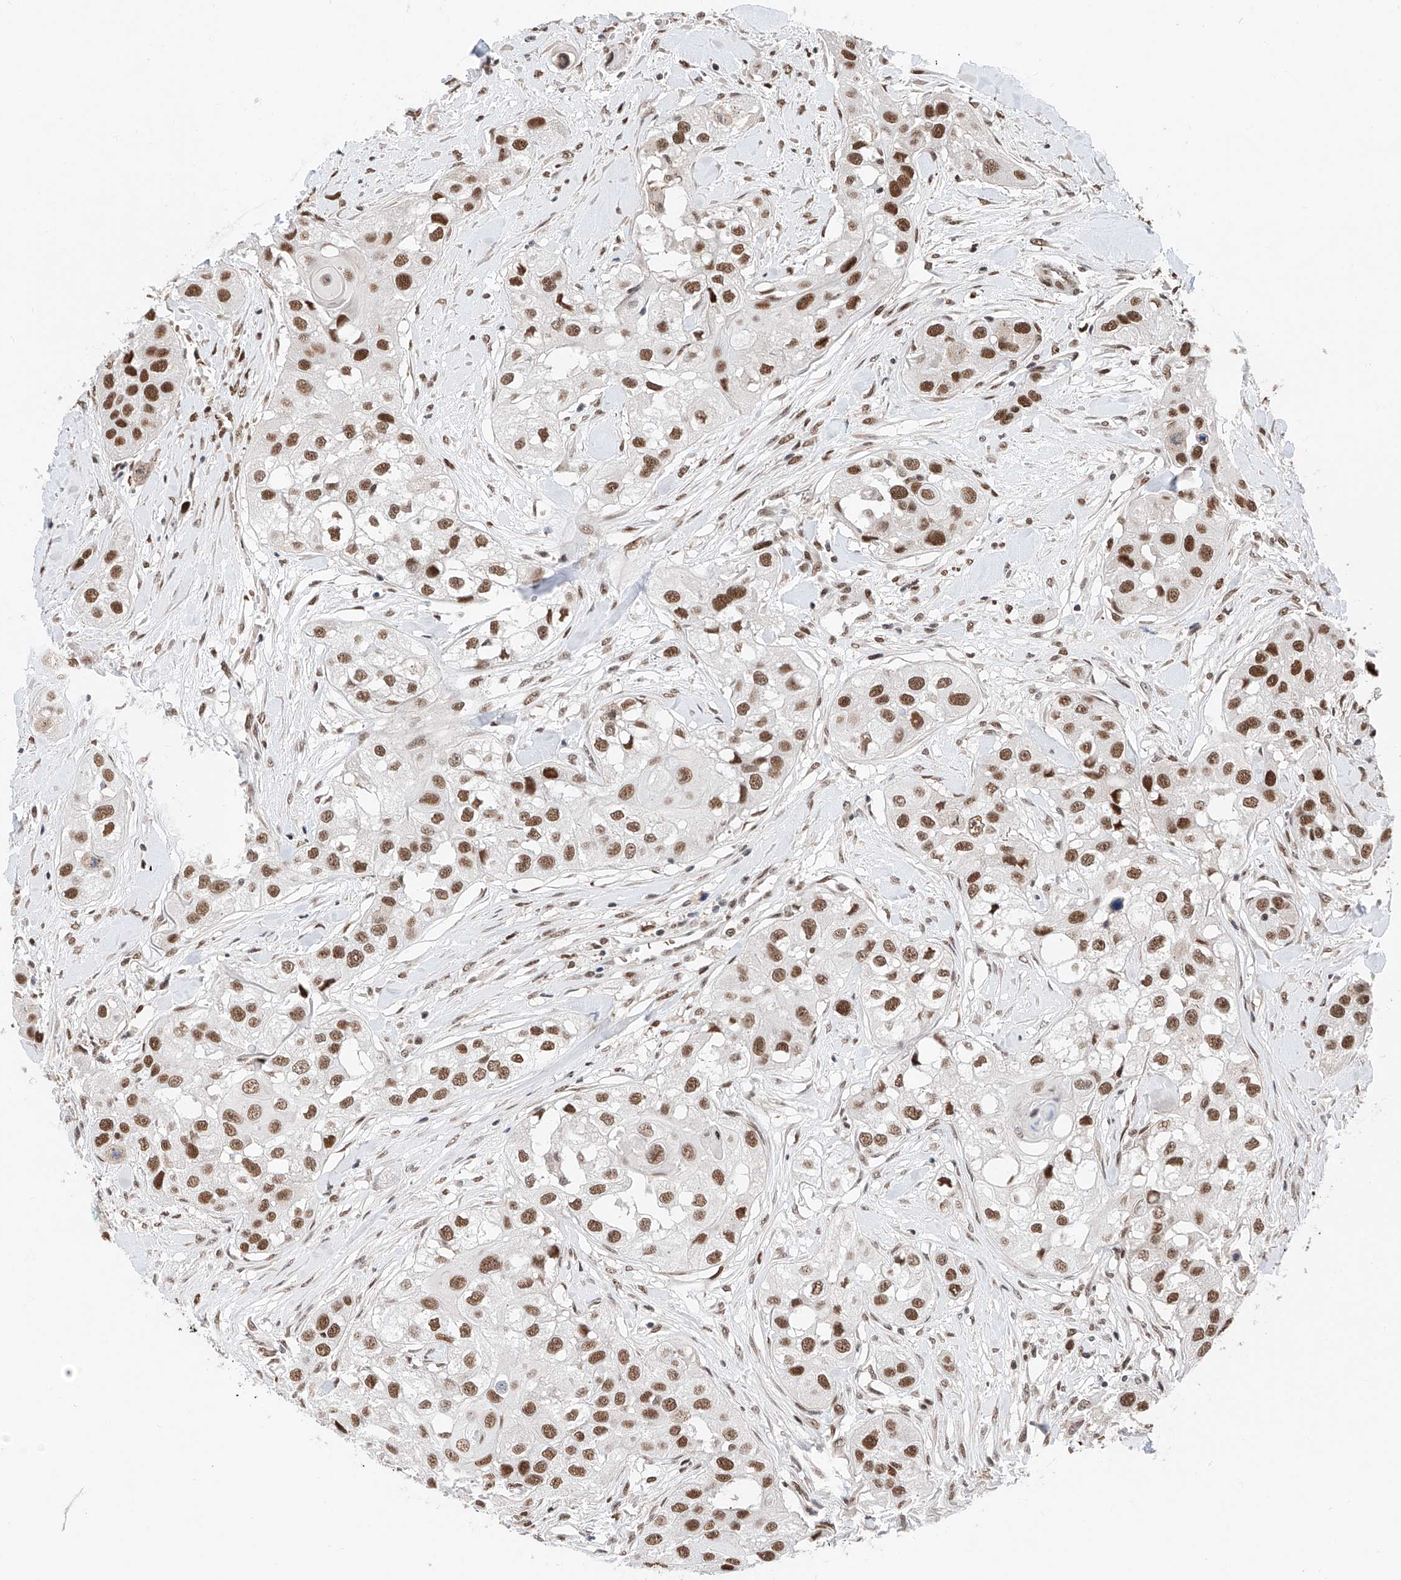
{"staining": {"intensity": "moderate", "quantity": ">75%", "location": "nuclear"}, "tissue": "head and neck cancer", "cell_type": "Tumor cells", "image_type": "cancer", "snomed": [{"axis": "morphology", "description": "Normal tissue, NOS"}, {"axis": "morphology", "description": "Squamous cell carcinoma, NOS"}, {"axis": "topography", "description": "Skeletal muscle"}, {"axis": "topography", "description": "Head-Neck"}], "caption": "Approximately >75% of tumor cells in human squamous cell carcinoma (head and neck) demonstrate moderate nuclear protein expression as visualized by brown immunohistochemical staining.", "gene": "SNRNP200", "patient": {"sex": "male", "age": 51}}